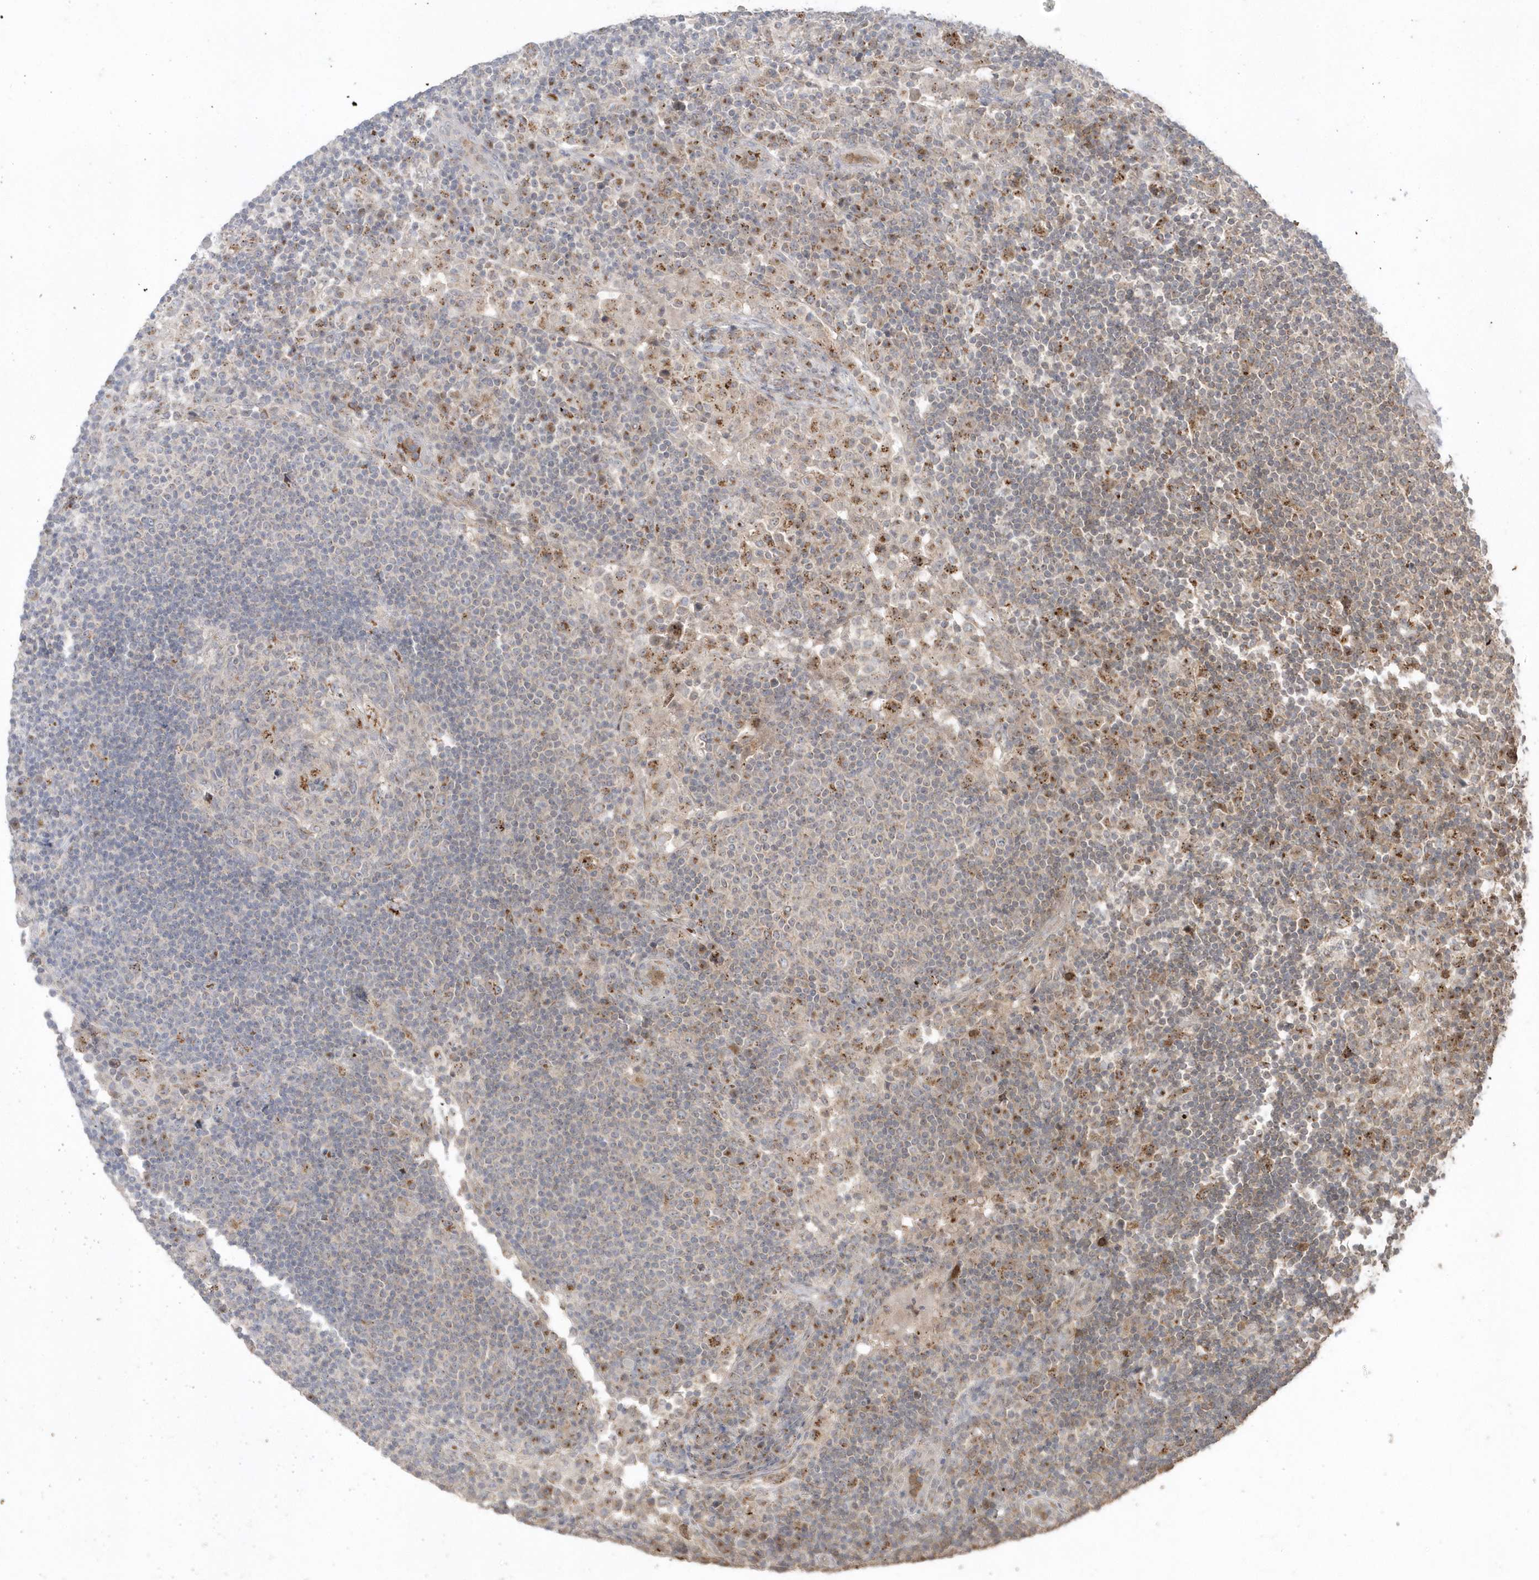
{"staining": {"intensity": "moderate", "quantity": "<25%", "location": "cytoplasmic/membranous"}, "tissue": "lymph node", "cell_type": "Germinal center cells", "image_type": "normal", "snomed": [{"axis": "morphology", "description": "Normal tissue, NOS"}, {"axis": "topography", "description": "Lymph node"}], "caption": "Moderate cytoplasmic/membranous expression is present in about <25% of germinal center cells in unremarkable lymph node.", "gene": "GEMIN6", "patient": {"sex": "female", "age": 53}}